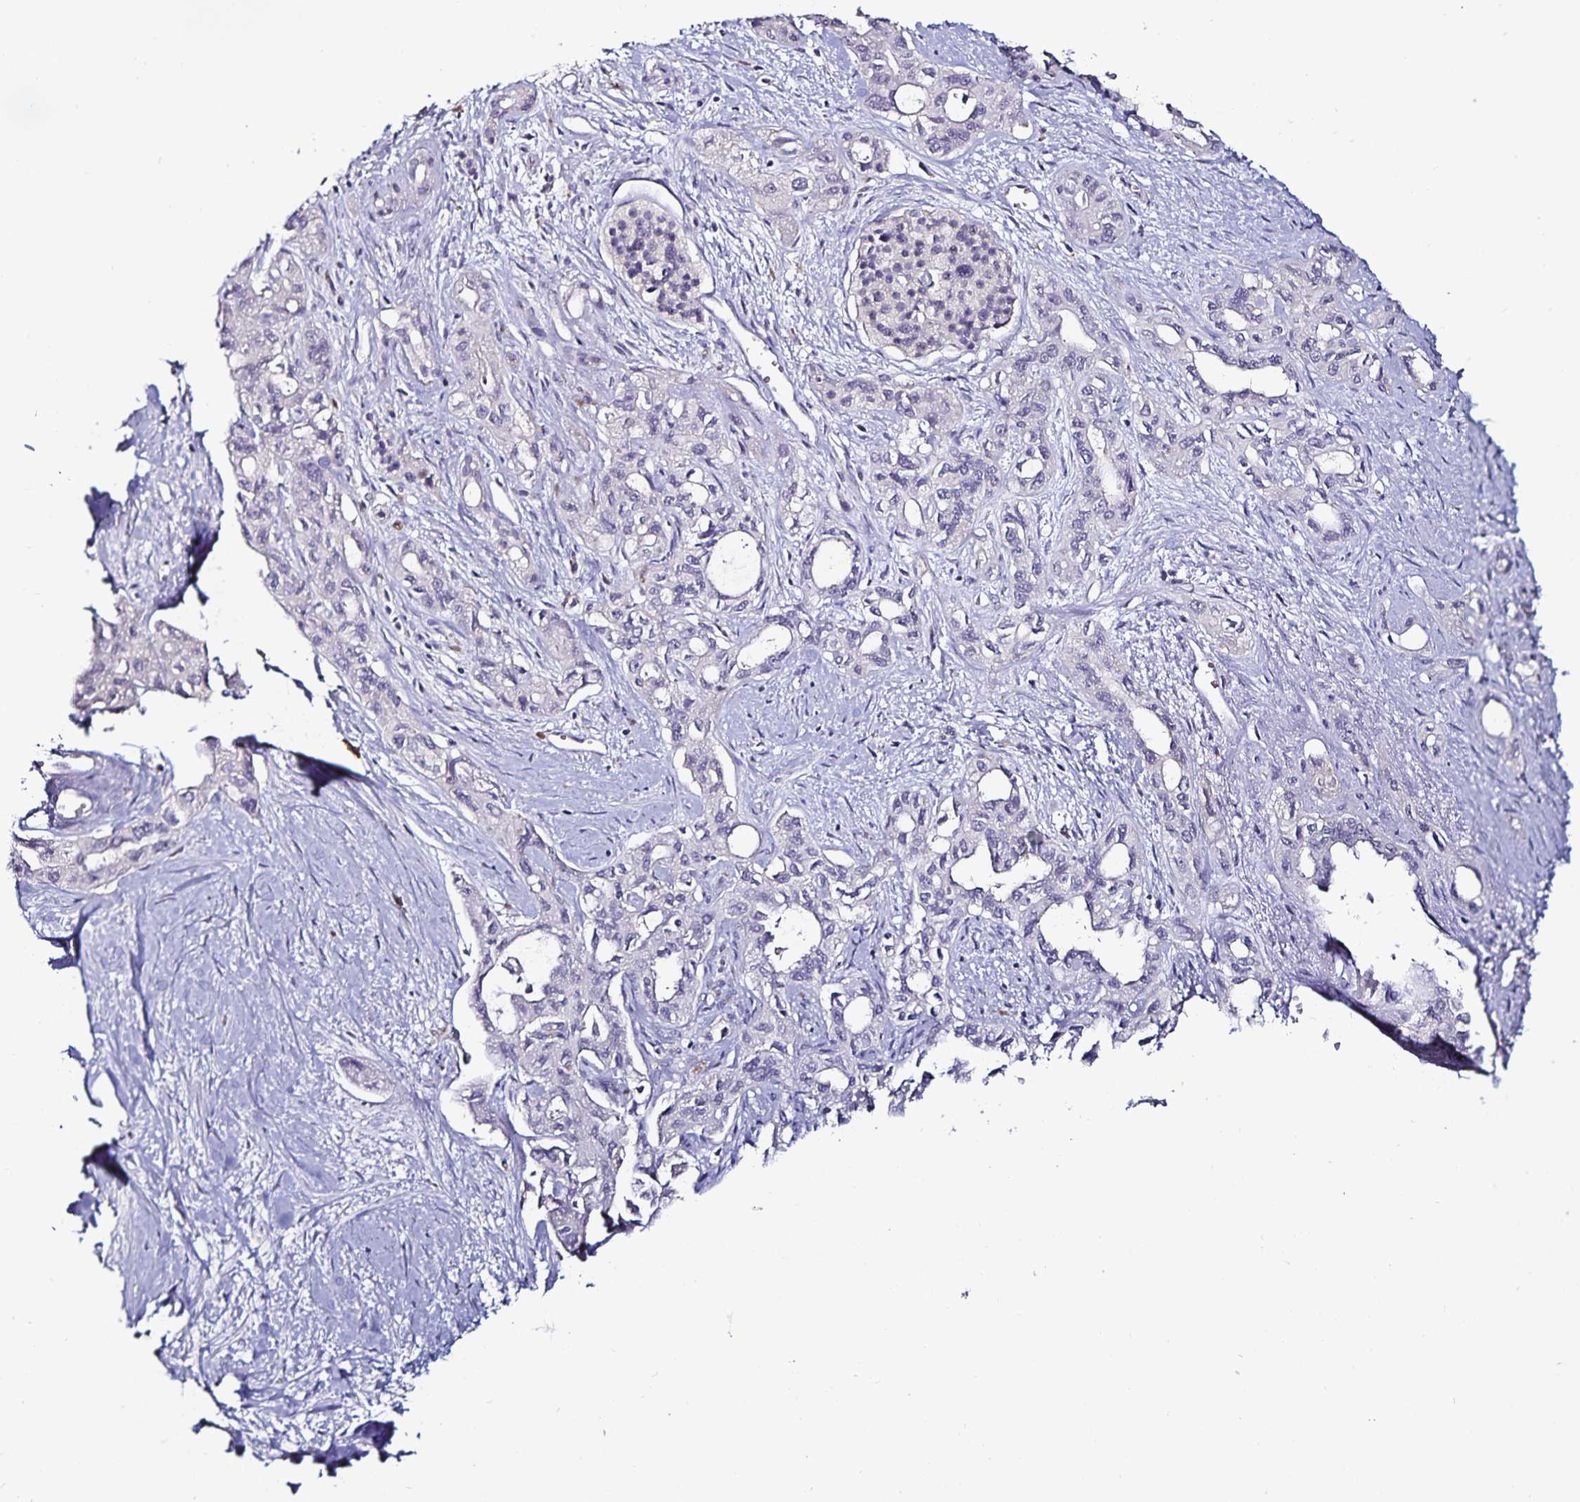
{"staining": {"intensity": "negative", "quantity": "none", "location": "none"}, "tissue": "pancreatic cancer", "cell_type": "Tumor cells", "image_type": "cancer", "snomed": [{"axis": "morphology", "description": "Adenocarcinoma, NOS"}, {"axis": "topography", "description": "Pancreas"}], "caption": "Tumor cells show no significant positivity in adenocarcinoma (pancreatic).", "gene": "ACSL5", "patient": {"sex": "female", "age": 50}}